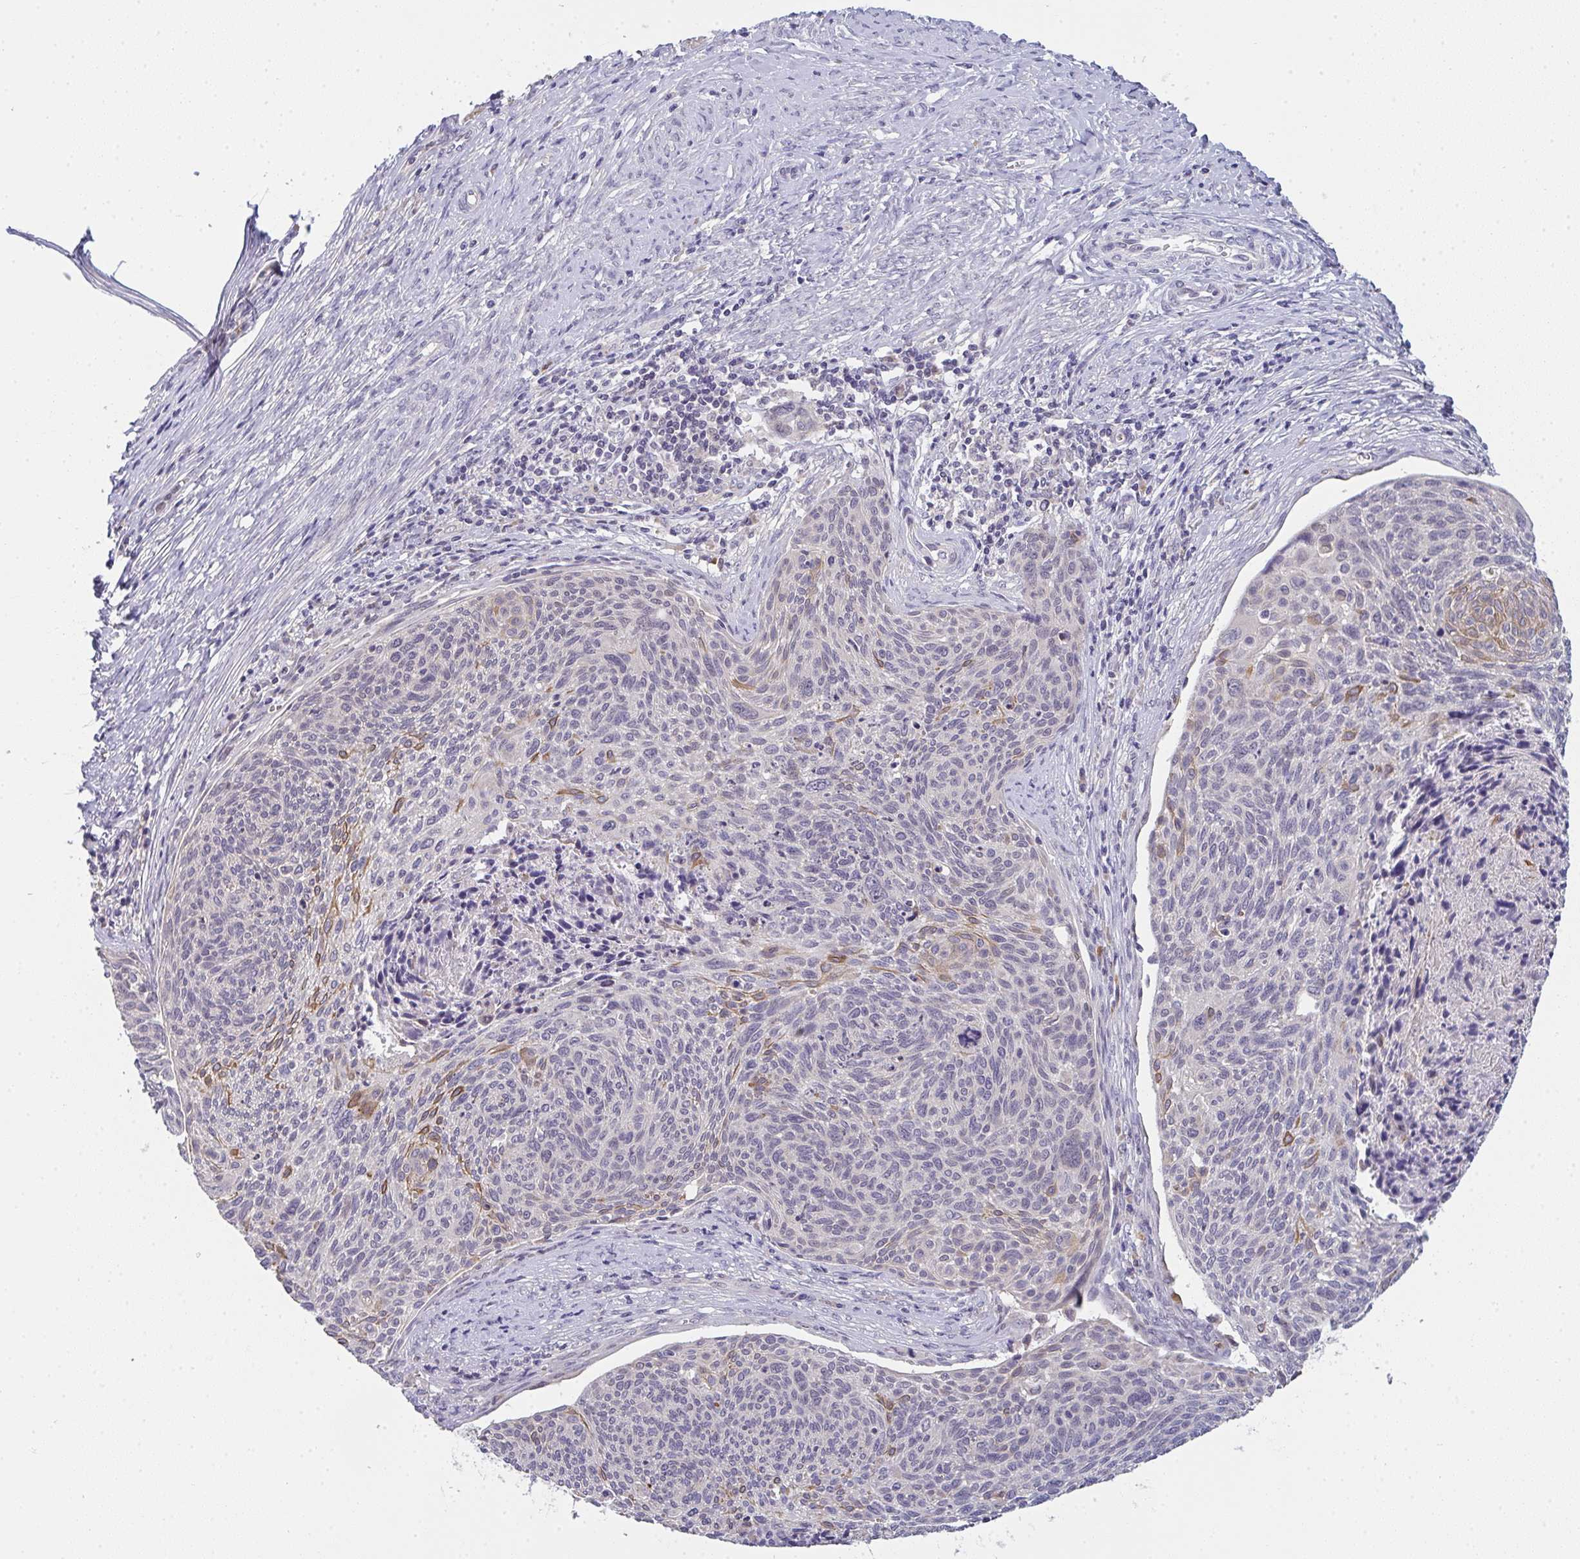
{"staining": {"intensity": "moderate", "quantity": "<25%", "location": "cytoplasmic/membranous"}, "tissue": "cervical cancer", "cell_type": "Tumor cells", "image_type": "cancer", "snomed": [{"axis": "morphology", "description": "Squamous cell carcinoma, NOS"}, {"axis": "topography", "description": "Cervix"}], "caption": "Immunohistochemistry of cervical cancer (squamous cell carcinoma) exhibits low levels of moderate cytoplasmic/membranous expression in about <25% of tumor cells.", "gene": "RIOK1", "patient": {"sex": "female", "age": 49}}